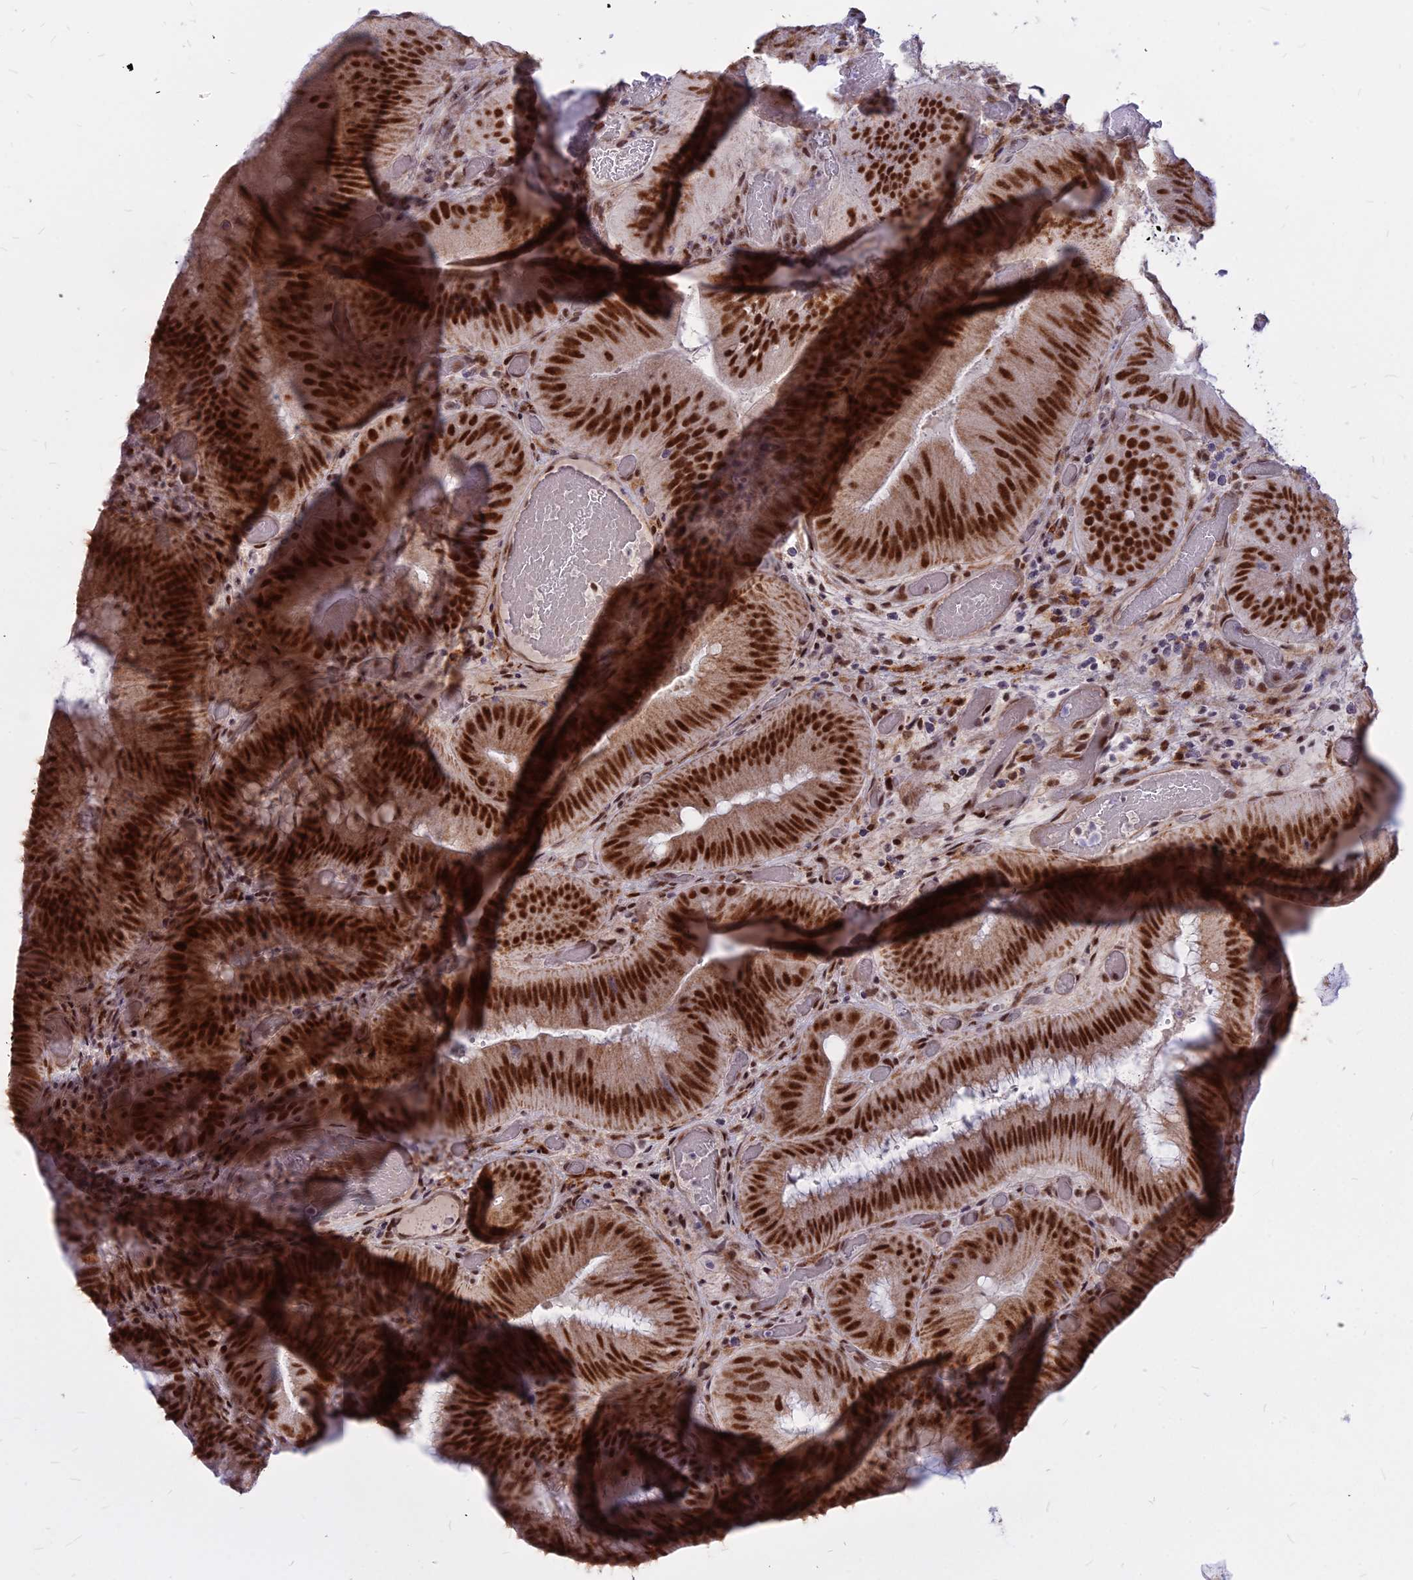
{"staining": {"intensity": "strong", "quantity": ">75%", "location": "nuclear"}, "tissue": "colorectal cancer", "cell_type": "Tumor cells", "image_type": "cancer", "snomed": [{"axis": "morphology", "description": "Adenocarcinoma, NOS"}, {"axis": "topography", "description": "Colon"}], "caption": "This micrograph shows immunohistochemistry (IHC) staining of human adenocarcinoma (colorectal), with high strong nuclear expression in about >75% of tumor cells.", "gene": "ALG10", "patient": {"sex": "female", "age": 43}}